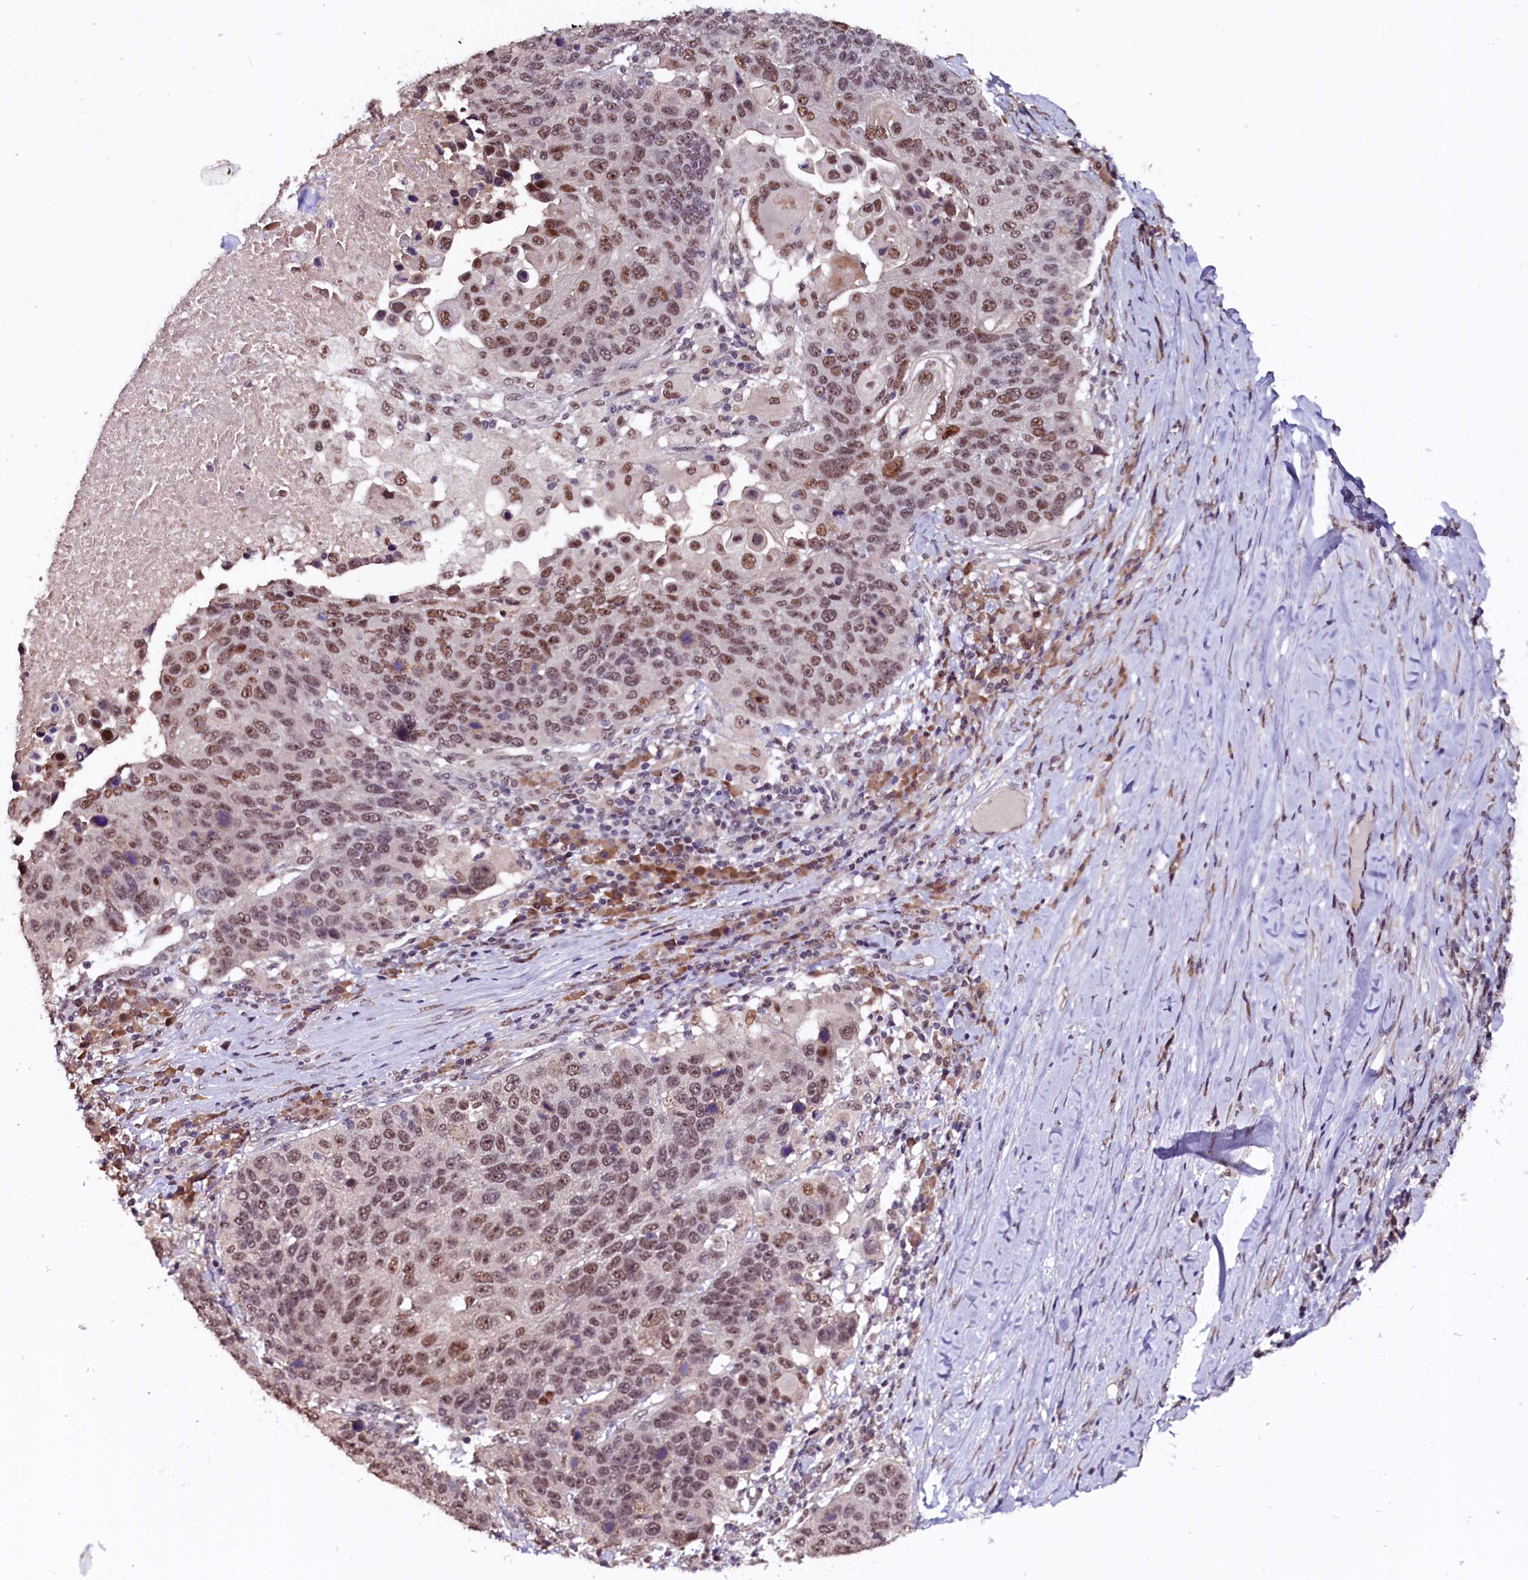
{"staining": {"intensity": "moderate", "quantity": ">75%", "location": "nuclear"}, "tissue": "lung cancer", "cell_type": "Tumor cells", "image_type": "cancer", "snomed": [{"axis": "morphology", "description": "Normal tissue, NOS"}, {"axis": "morphology", "description": "Squamous cell carcinoma, NOS"}, {"axis": "topography", "description": "Lymph node"}, {"axis": "topography", "description": "Lung"}], "caption": "Lung squamous cell carcinoma stained for a protein (brown) shows moderate nuclear positive positivity in about >75% of tumor cells.", "gene": "RNMT", "patient": {"sex": "male", "age": 66}}